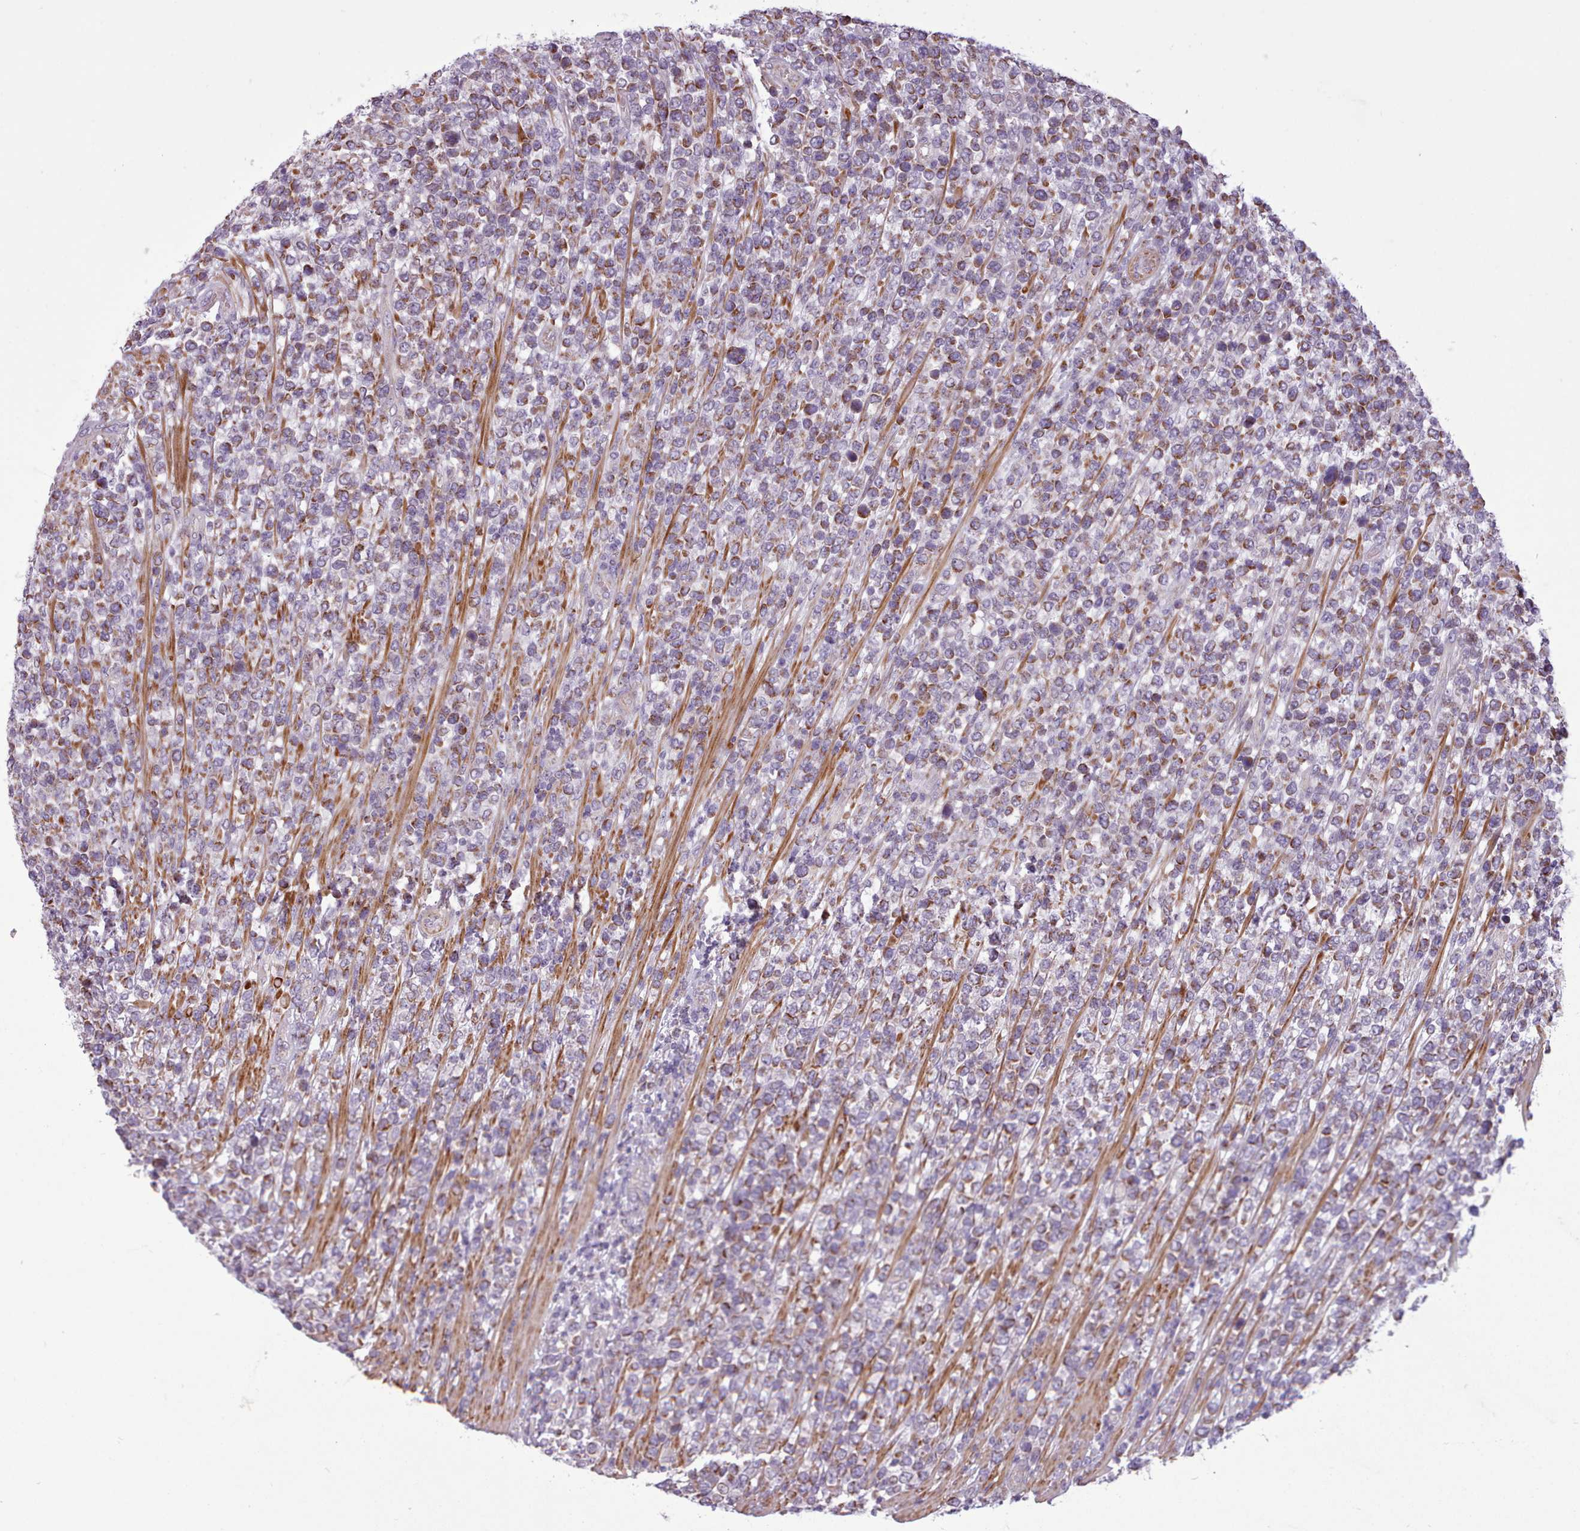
{"staining": {"intensity": "moderate", "quantity": "25%-75%", "location": "cytoplasmic/membranous"}, "tissue": "lymphoma", "cell_type": "Tumor cells", "image_type": "cancer", "snomed": [{"axis": "morphology", "description": "Malignant lymphoma, non-Hodgkin's type, High grade"}, {"axis": "topography", "description": "Soft tissue"}], "caption": "Lymphoma stained with immunohistochemistry demonstrates moderate cytoplasmic/membranous staining in about 25%-75% of tumor cells.", "gene": "AVL9", "patient": {"sex": "female", "age": 56}}